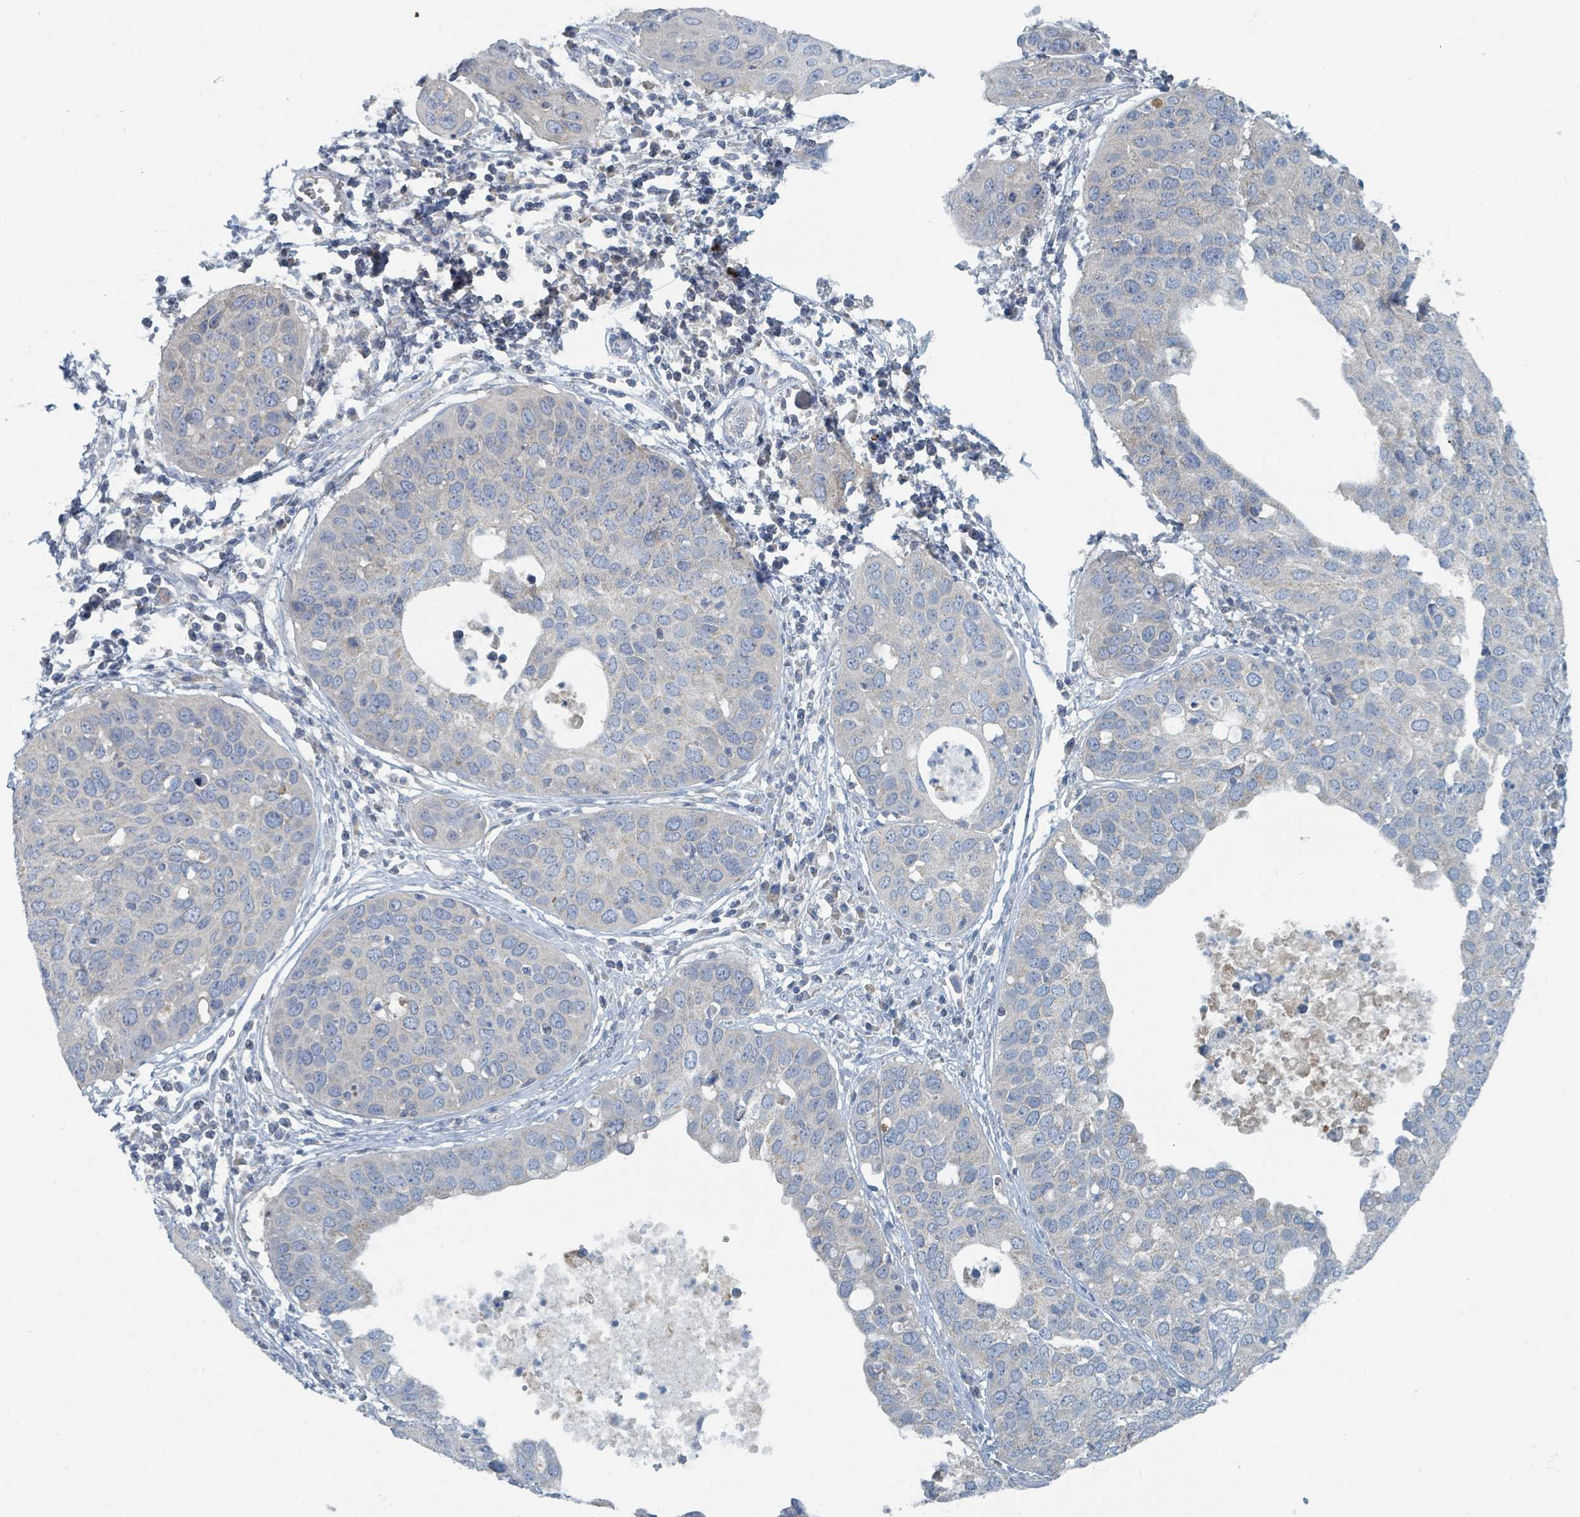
{"staining": {"intensity": "negative", "quantity": "none", "location": "none"}, "tissue": "cervical cancer", "cell_type": "Tumor cells", "image_type": "cancer", "snomed": [{"axis": "morphology", "description": "Squamous cell carcinoma, NOS"}, {"axis": "topography", "description": "Cervix"}], "caption": "This is a histopathology image of immunohistochemistry (IHC) staining of cervical cancer, which shows no staining in tumor cells.", "gene": "RASA4", "patient": {"sex": "female", "age": 36}}